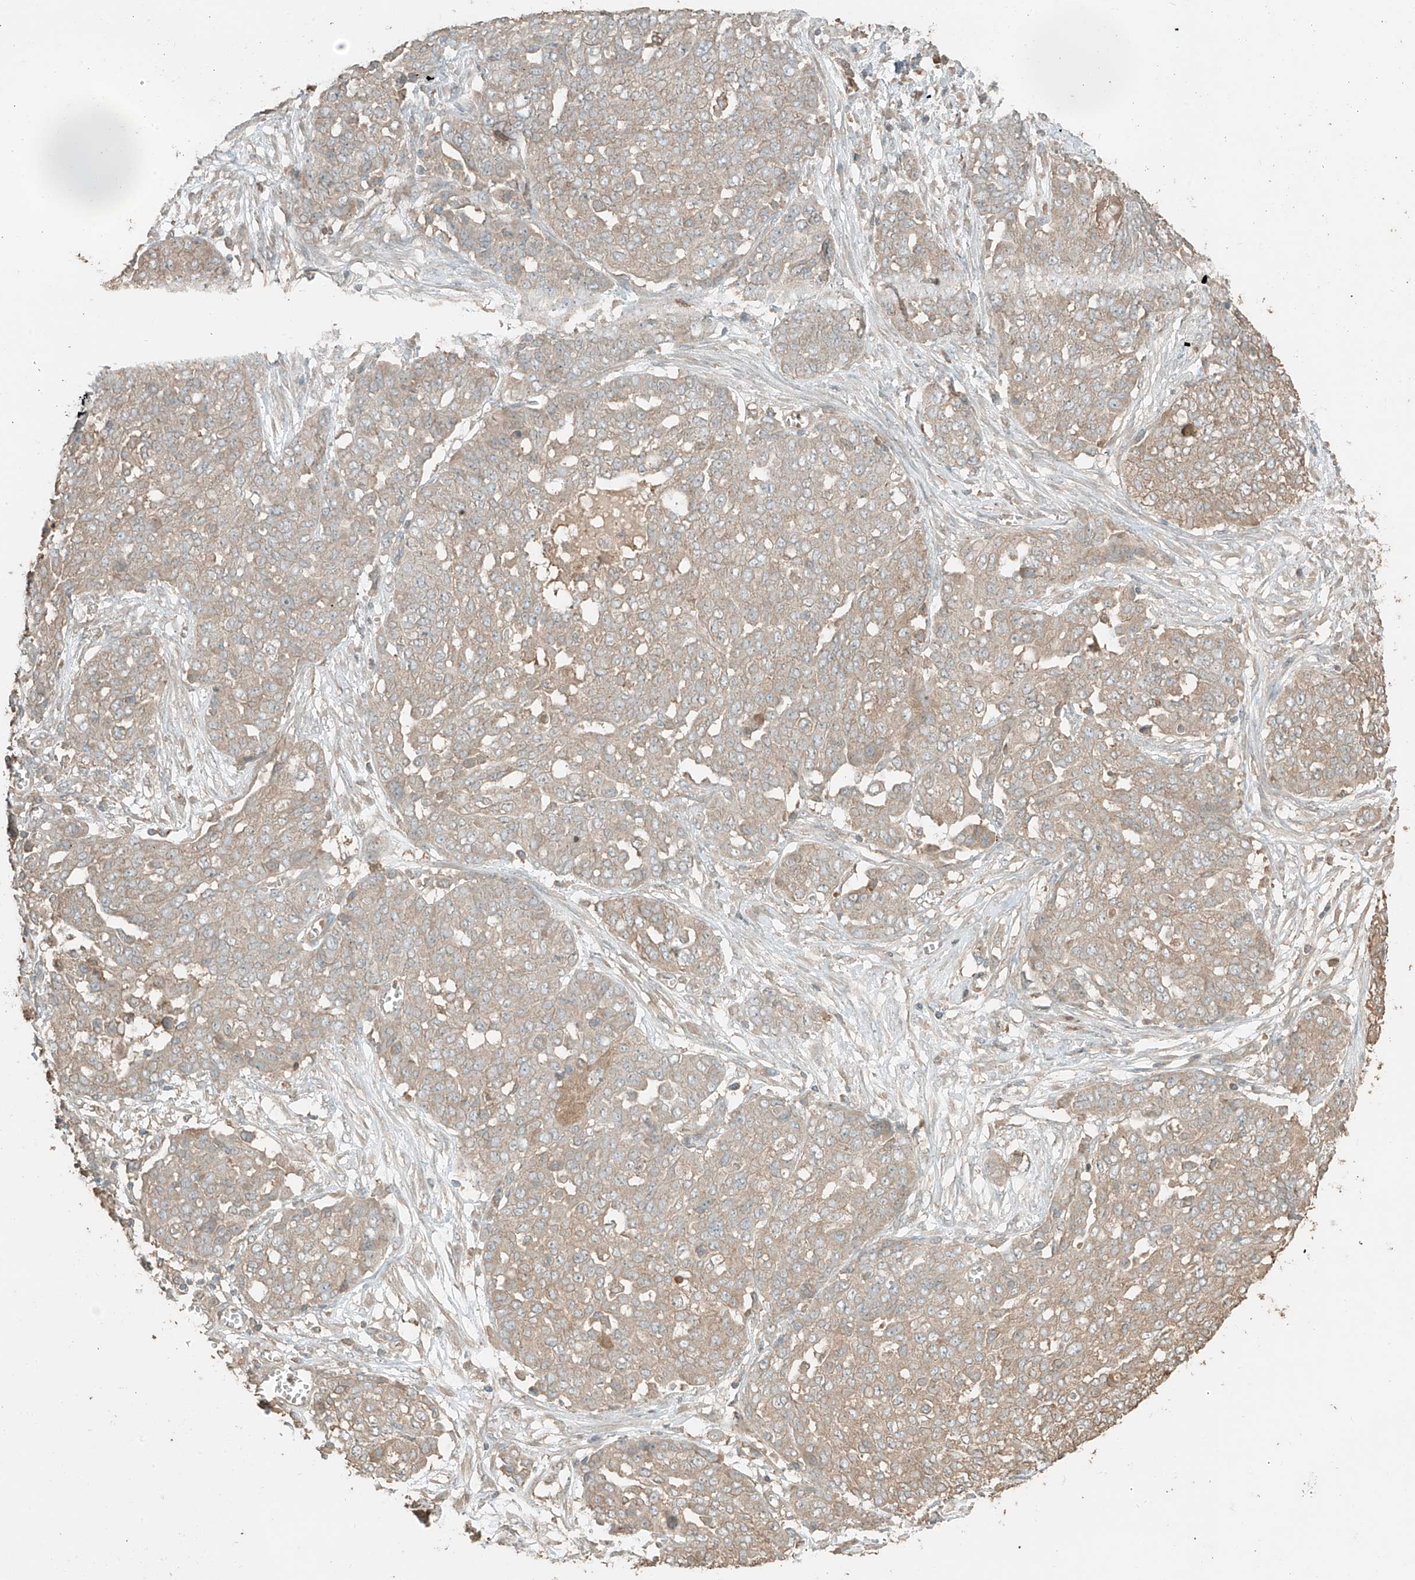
{"staining": {"intensity": "weak", "quantity": ">75%", "location": "cytoplasmic/membranous"}, "tissue": "ovarian cancer", "cell_type": "Tumor cells", "image_type": "cancer", "snomed": [{"axis": "morphology", "description": "Cystadenocarcinoma, serous, NOS"}, {"axis": "topography", "description": "Soft tissue"}, {"axis": "topography", "description": "Ovary"}], "caption": "Immunohistochemical staining of human ovarian cancer (serous cystadenocarcinoma) shows low levels of weak cytoplasmic/membranous protein staining in approximately >75% of tumor cells.", "gene": "RFTN2", "patient": {"sex": "female", "age": 57}}